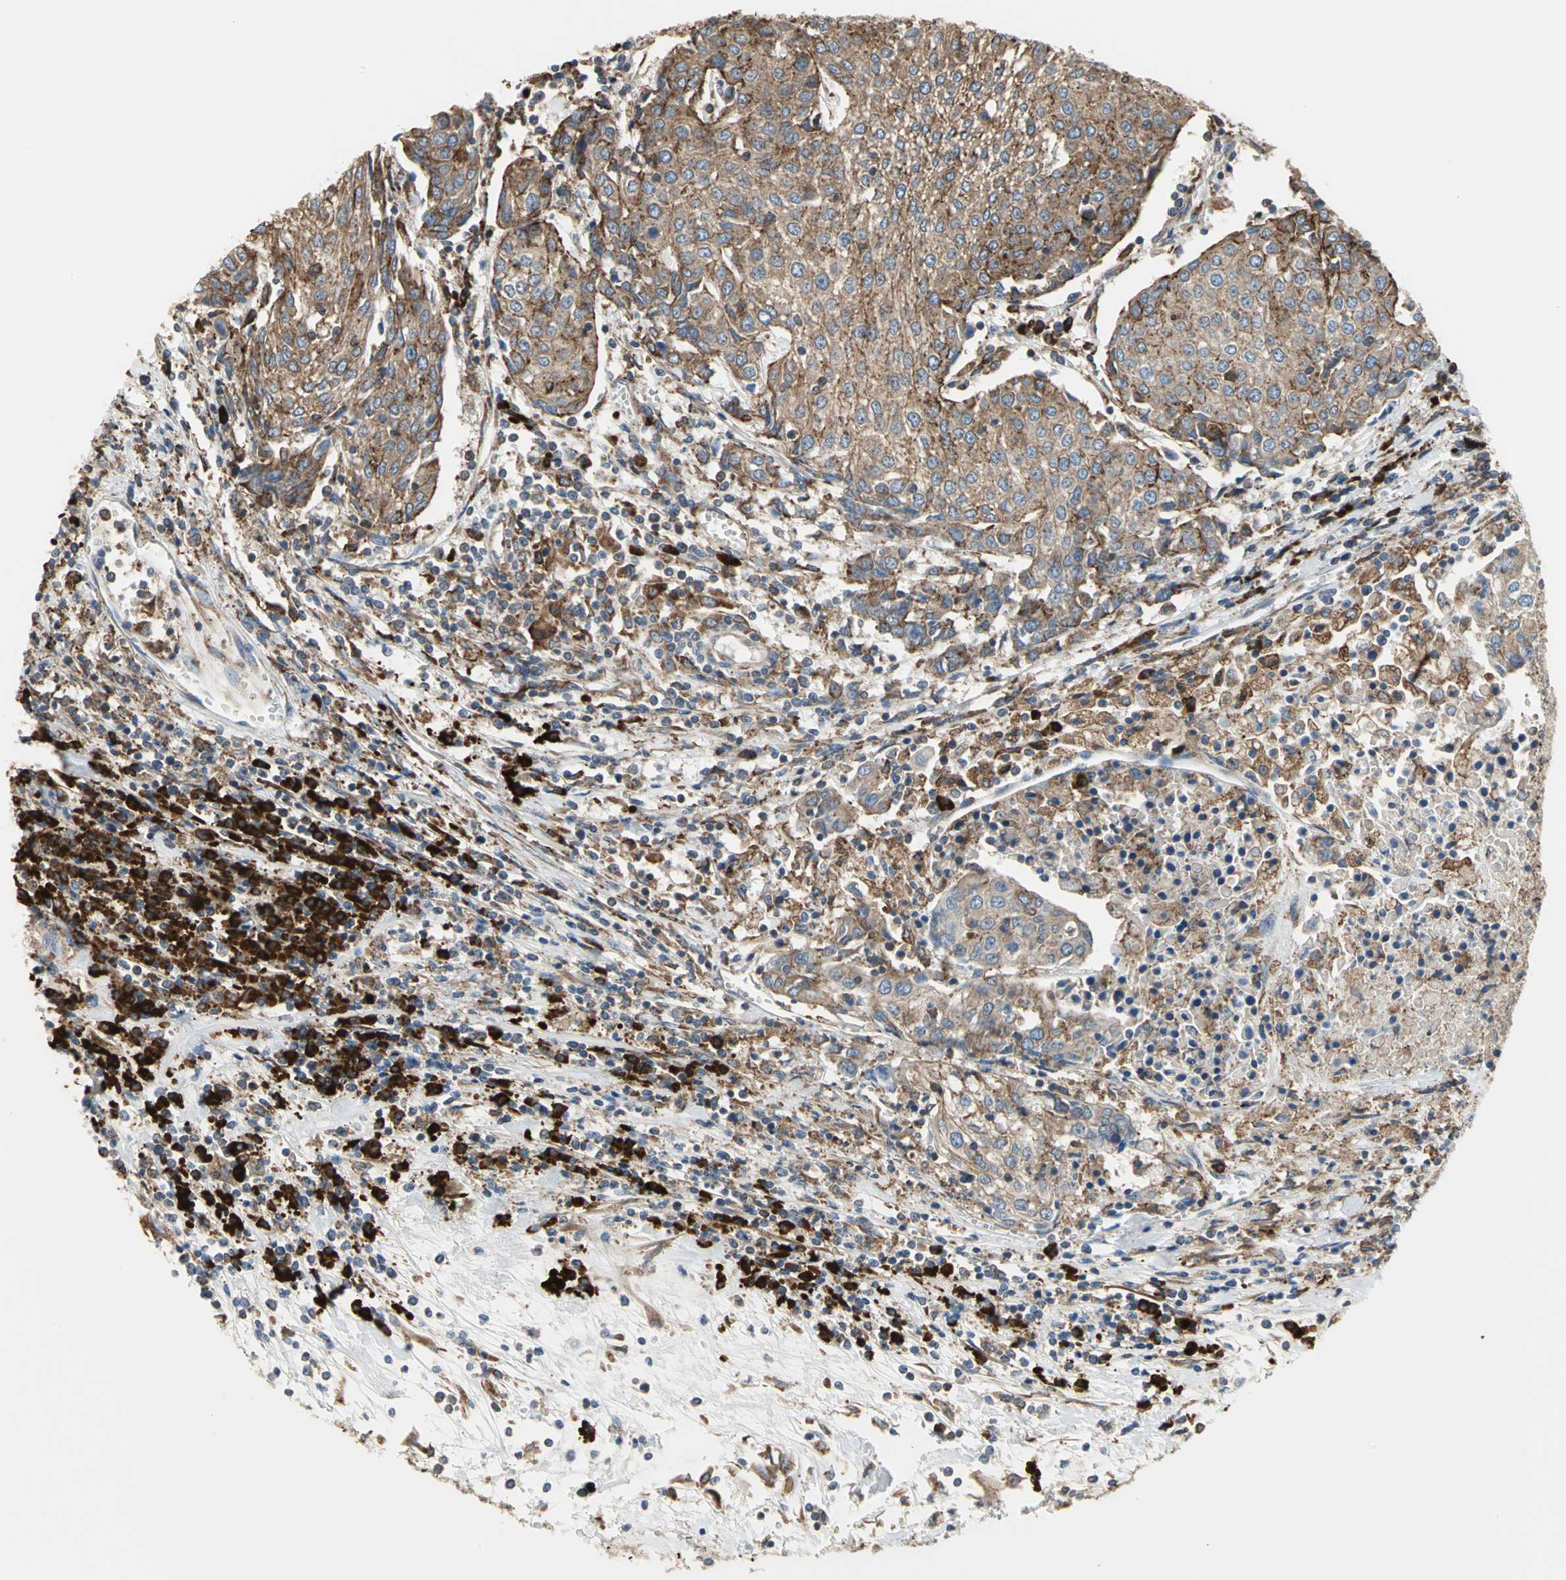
{"staining": {"intensity": "strong", "quantity": ">75%", "location": "cytoplasmic/membranous"}, "tissue": "urothelial cancer", "cell_type": "Tumor cells", "image_type": "cancer", "snomed": [{"axis": "morphology", "description": "Urothelial carcinoma, High grade"}, {"axis": "topography", "description": "Urinary bladder"}], "caption": "Immunohistochemical staining of urothelial carcinoma (high-grade) shows high levels of strong cytoplasmic/membranous expression in approximately >75% of tumor cells.", "gene": "SDF2L1", "patient": {"sex": "female", "age": 85}}